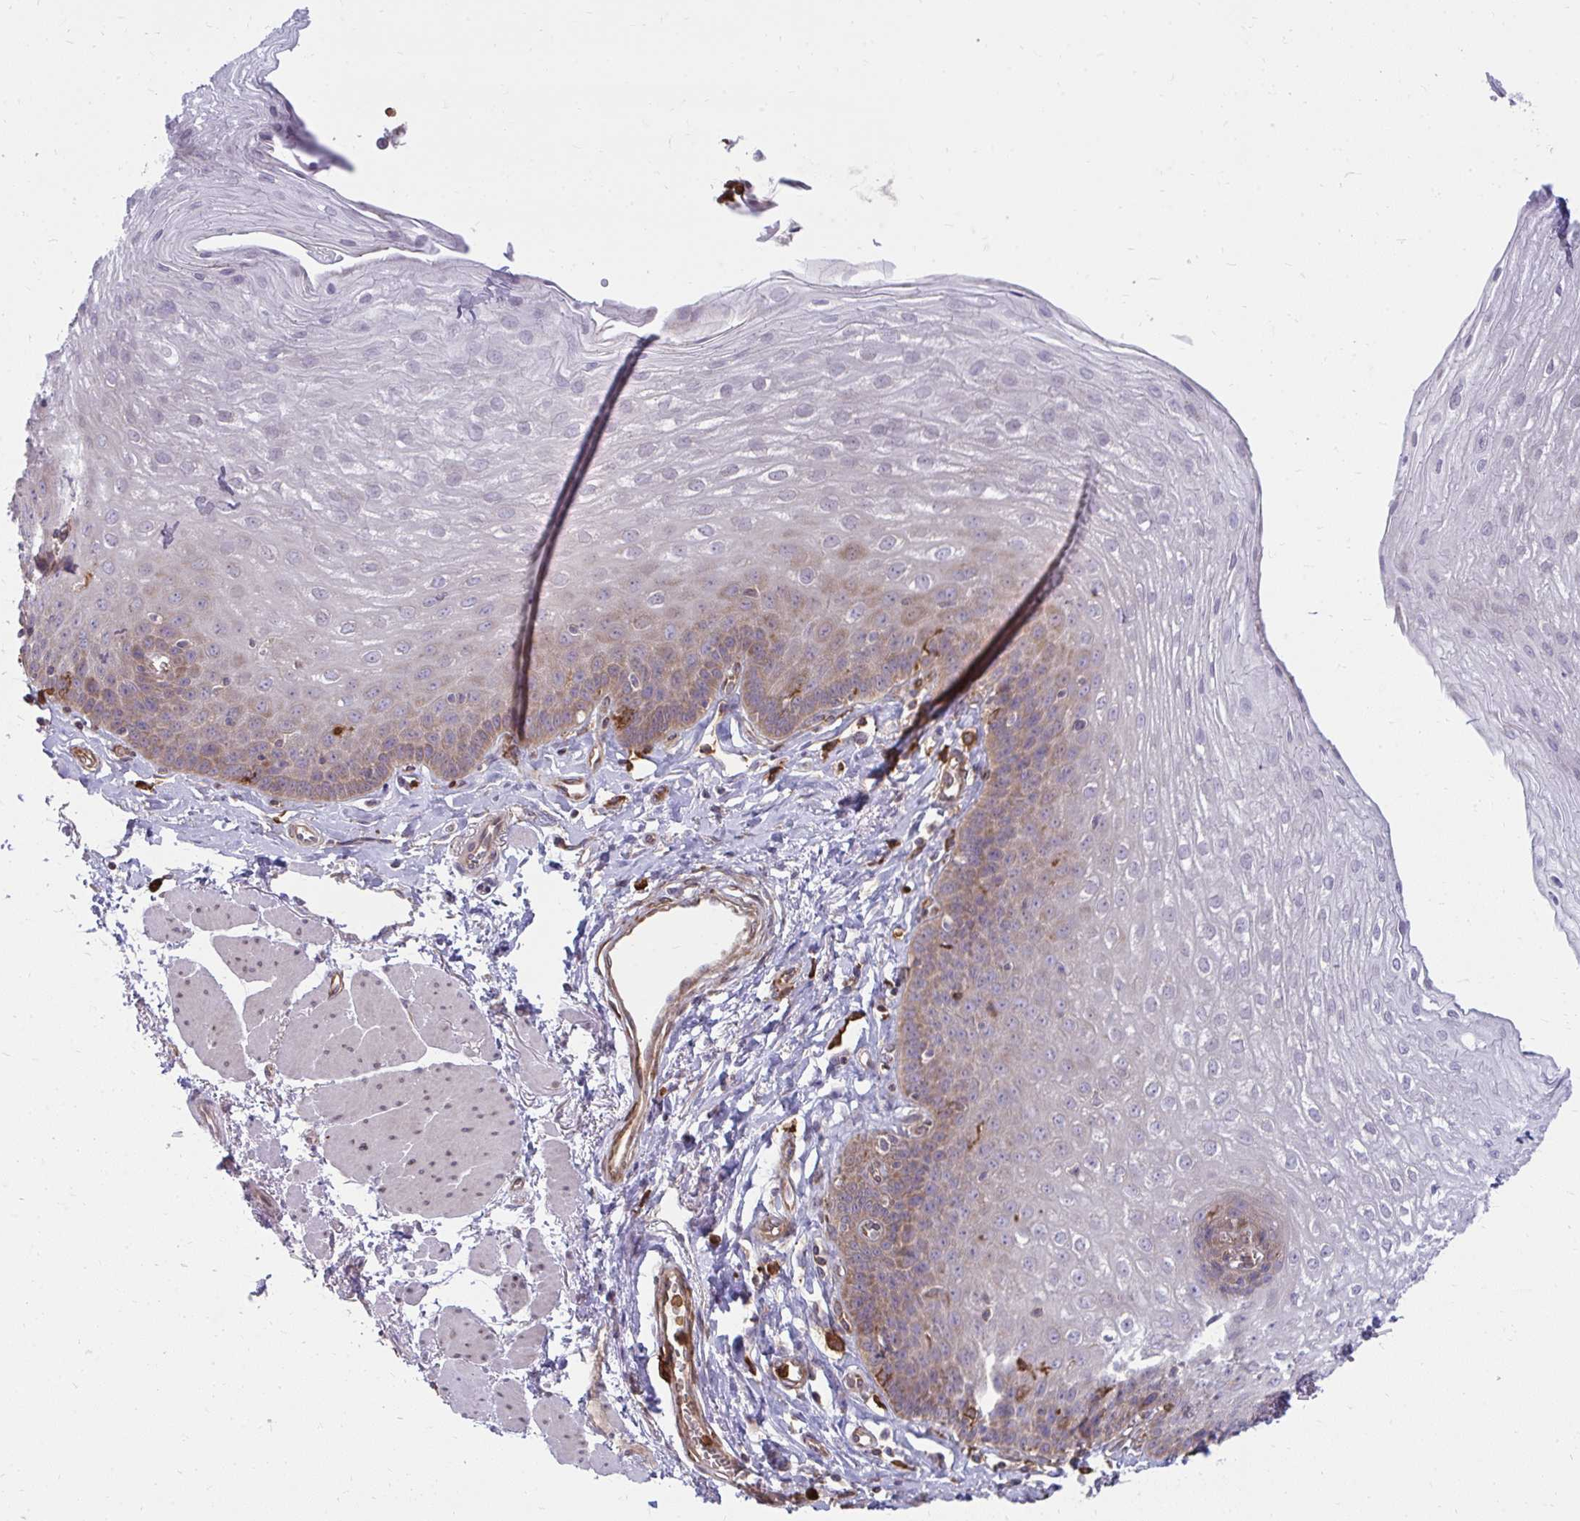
{"staining": {"intensity": "weak", "quantity": "25%-75%", "location": "cytoplasmic/membranous"}, "tissue": "esophagus", "cell_type": "Squamous epithelial cells", "image_type": "normal", "snomed": [{"axis": "morphology", "description": "Normal tissue, NOS"}, {"axis": "topography", "description": "Esophagus"}], "caption": "Protein staining reveals weak cytoplasmic/membranous positivity in approximately 25%-75% of squamous epithelial cells in normal esophagus.", "gene": "ASAP1", "patient": {"sex": "female", "age": 81}}